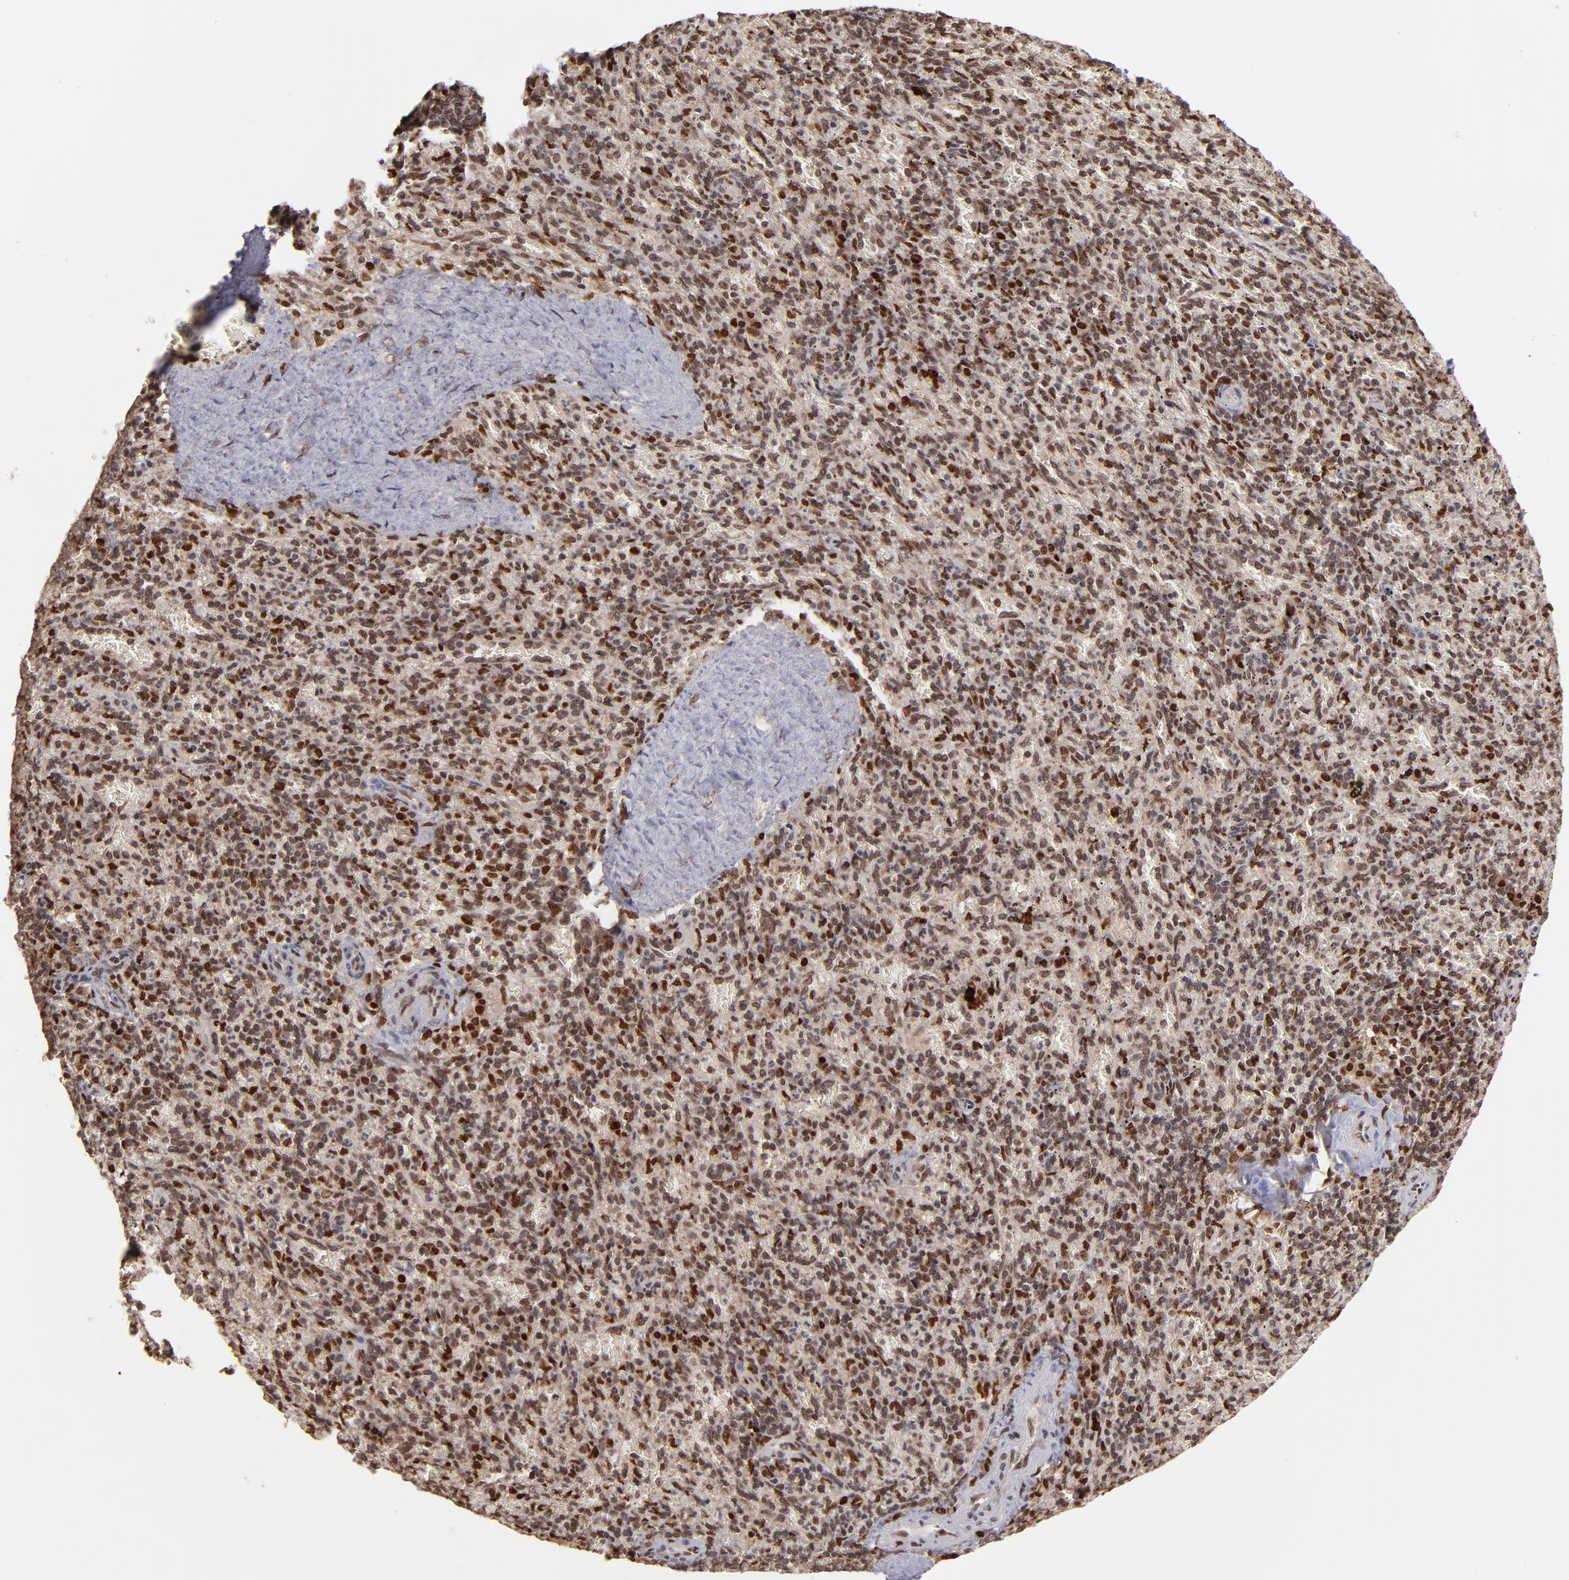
{"staining": {"intensity": "moderate", "quantity": "25%-75%", "location": "nuclear"}, "tissue": "spleen", "cell_type": "Cells in red pulp", "image_type": "normal", "snomed": [{"axis": "morphology", "description": "Normal tissue, NOS"}, {"axis": "topography", "description": "Spleen"}], "caption": "High-power microscopy captured an immunohistochemistry (IHC) histopathology image of benign spleen, revealing moderate nuclear expression in about 25%-75% of cells in red pulp.", "gene": "TOP1MT", "patient": {"sex": "female", "age": 43}}